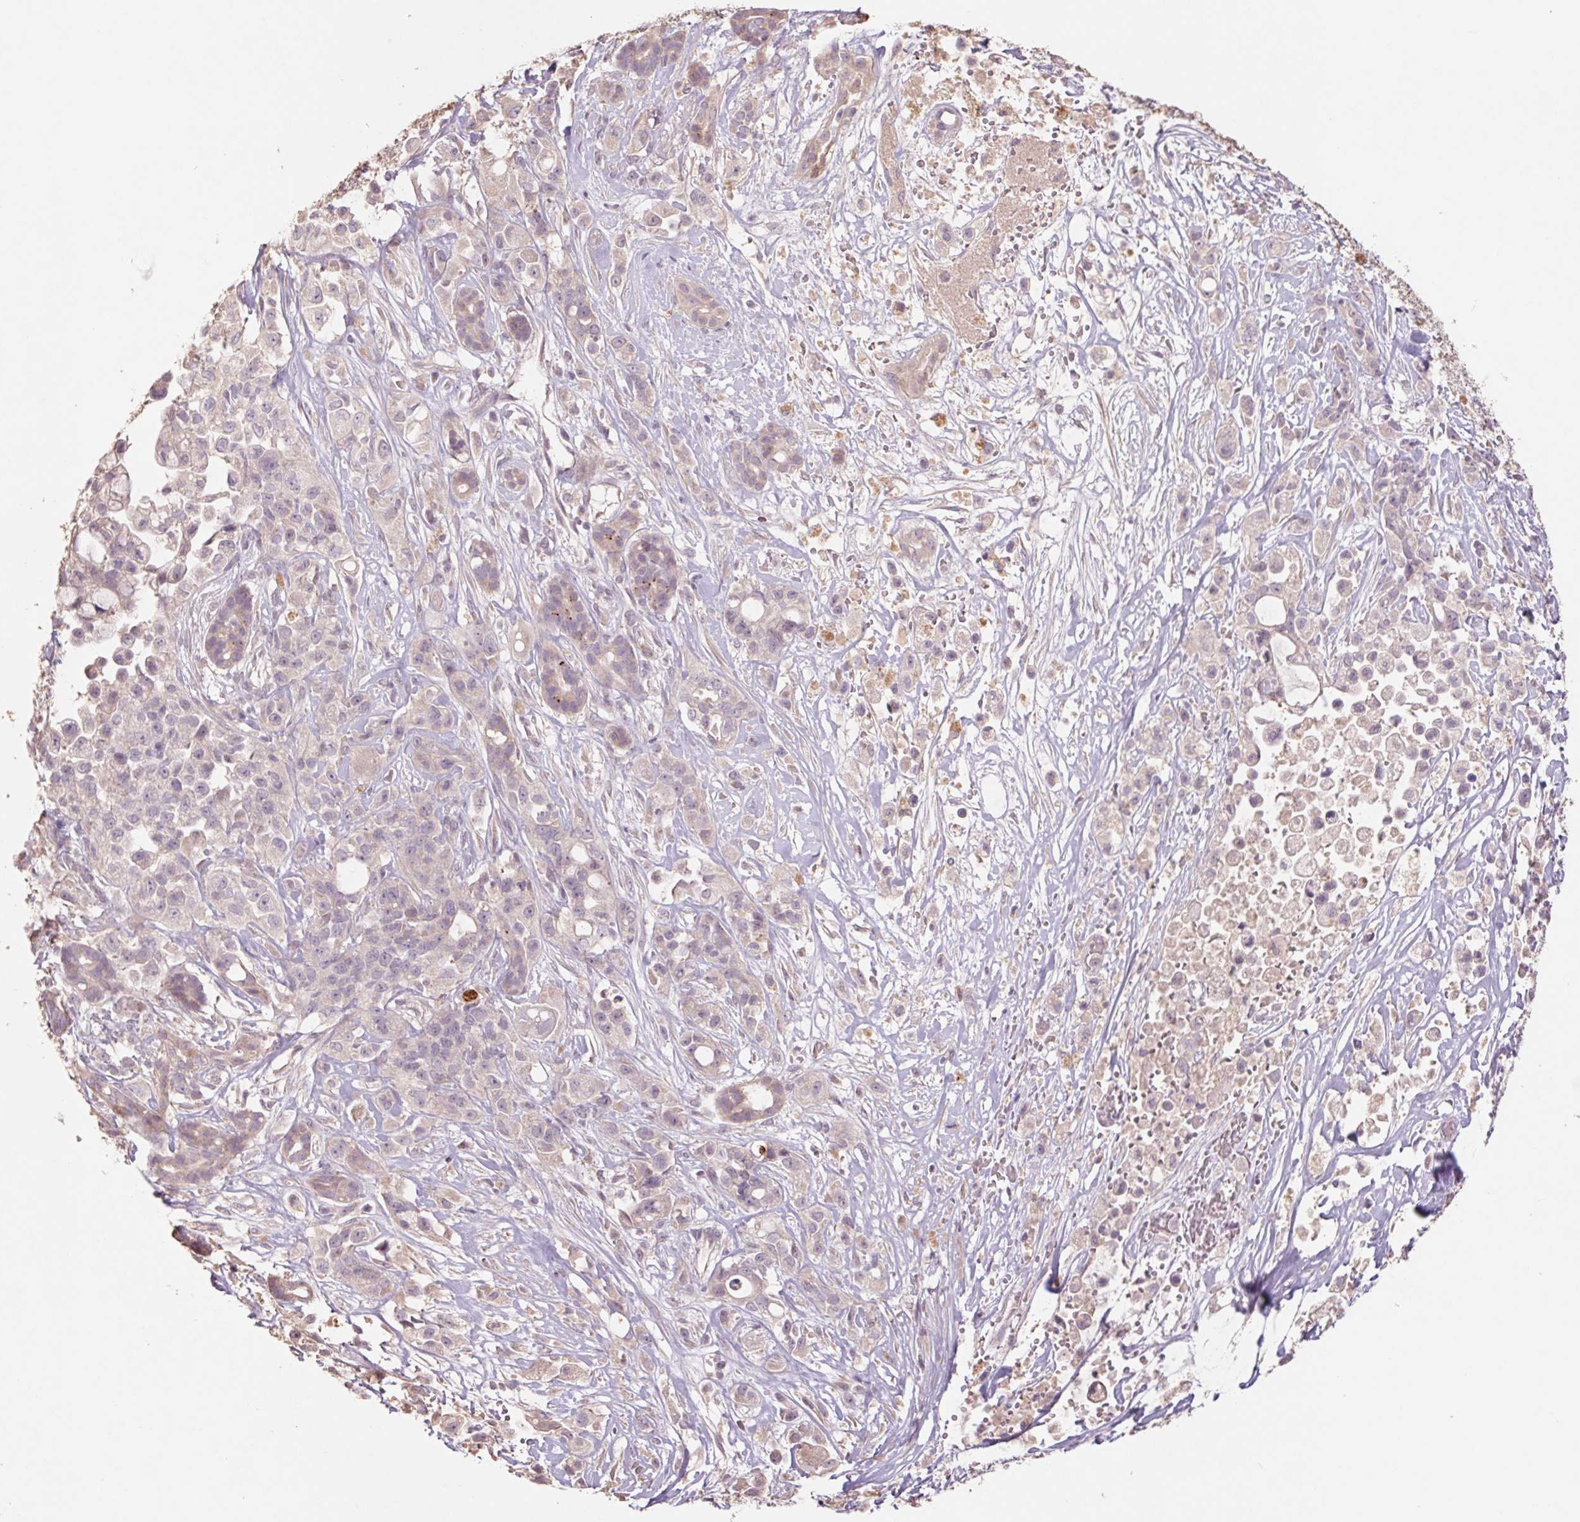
{"staining": {"intensity": "weak", "quantity": "25%-75%", "location": "cytoplasmic/membranous"}, "tissue": "pancreatic cancer", "cell_type": "Tumor cells", "image_type": "cancer", "snomed": [{"axis": "morphology", "description": "Adenocarcinoma, NOS"}, {"axis": "topography", "description": "Pancreas"}], "caption": "Tumor cells show weak cytoplasmic/membranous staining in about 25%-75% of cells in pancreatic cancer (adenocarcinoma).", "gene": "GRM2", "patient": {"sex": "male", "age": 44}}